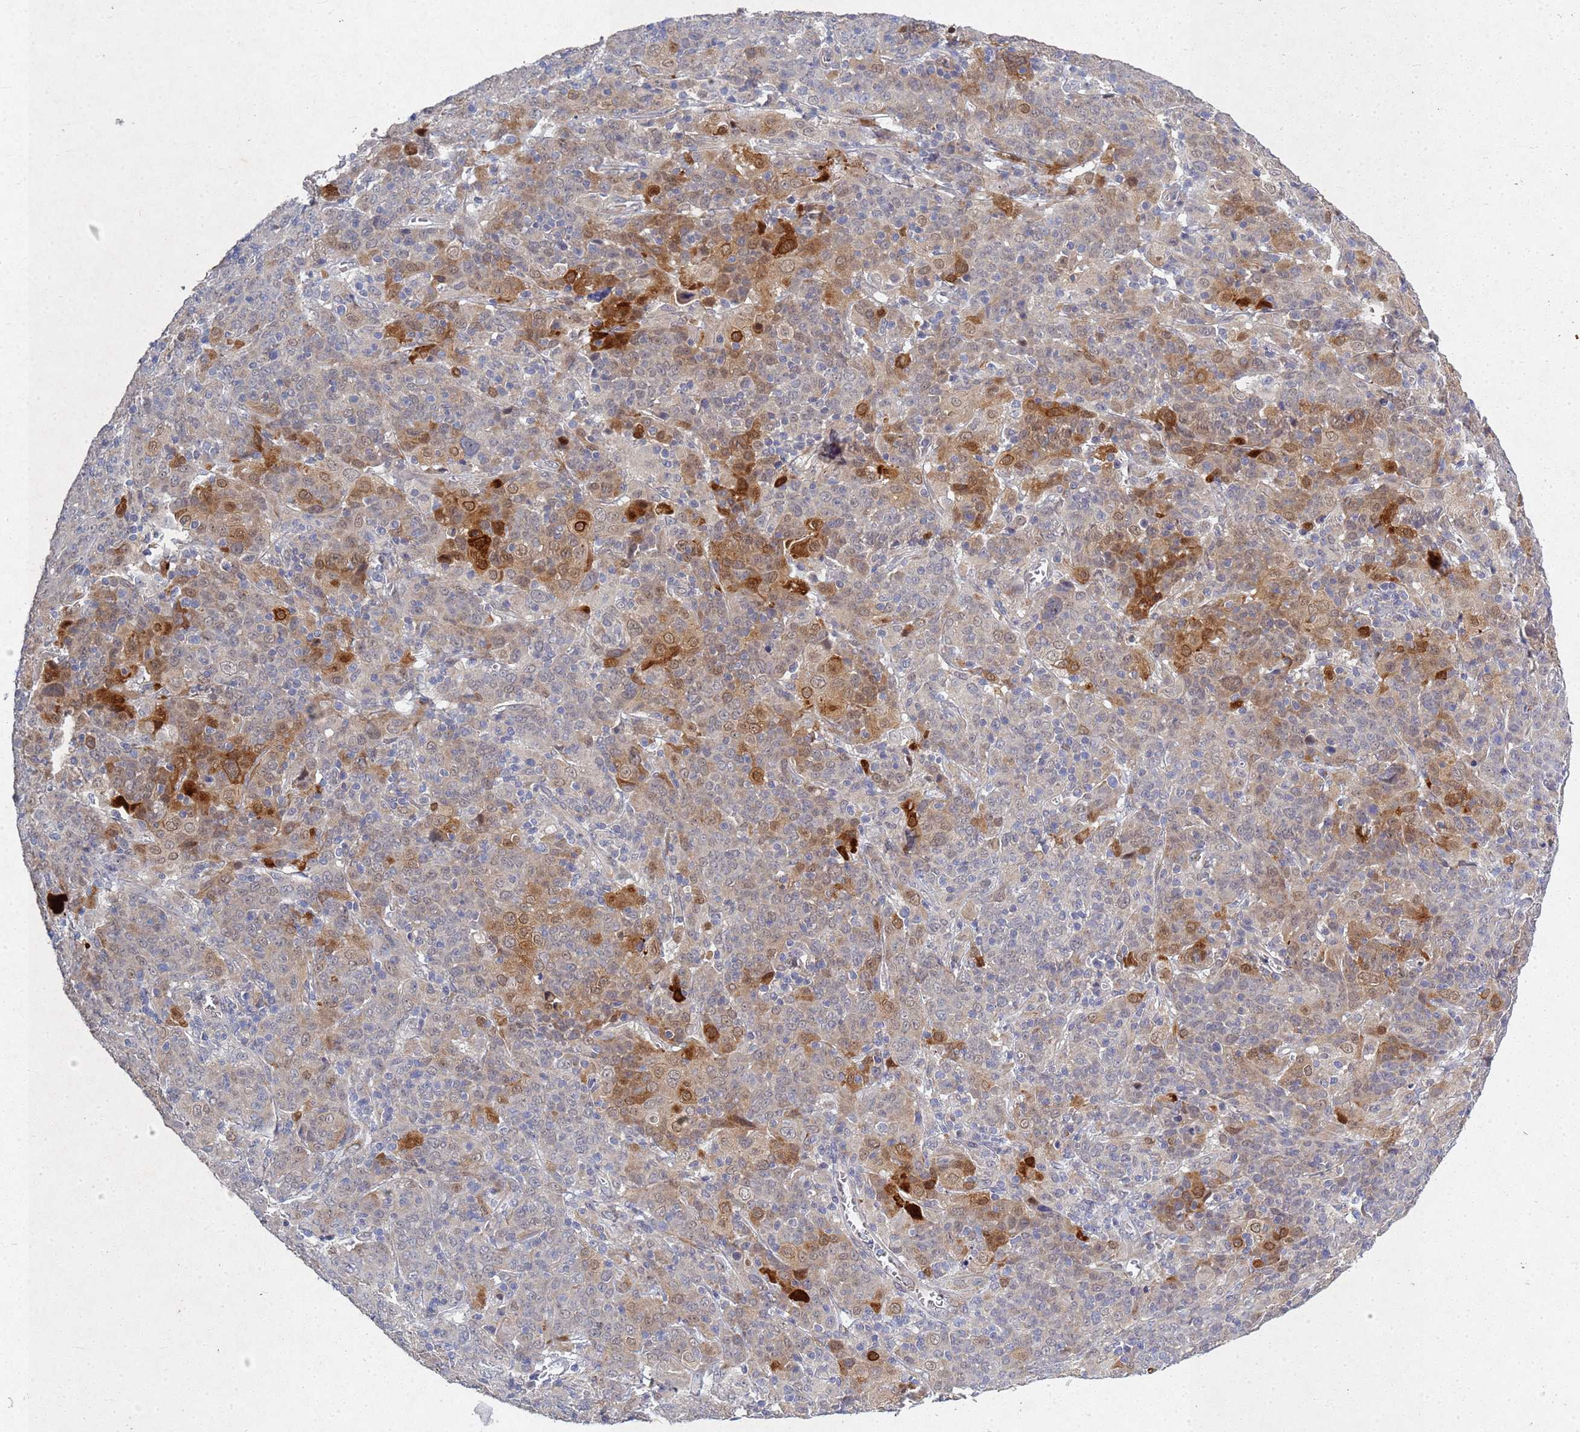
{"staining": {"intensity": "strong", "quantity": "<25%", "location": "cytoplasmic/membranous"}, "tissue": "cervical cancer", "cell_type": "Tumor cells", "image_type": "cancer", "snomed": [{"axis": "morphology", "description": "Squamous cell carcinoma, NOS"}, {"axis": "topography", "description": "Cervix"}], "caption": "This photomicrograph exhibits IHC staining of cervical cancer, with medium strong cytoplasmic/membranous expression in approximately <25% of tumor cells.", "gene": "TNPO2", "patient": {"sex": "female", "age": 67}}